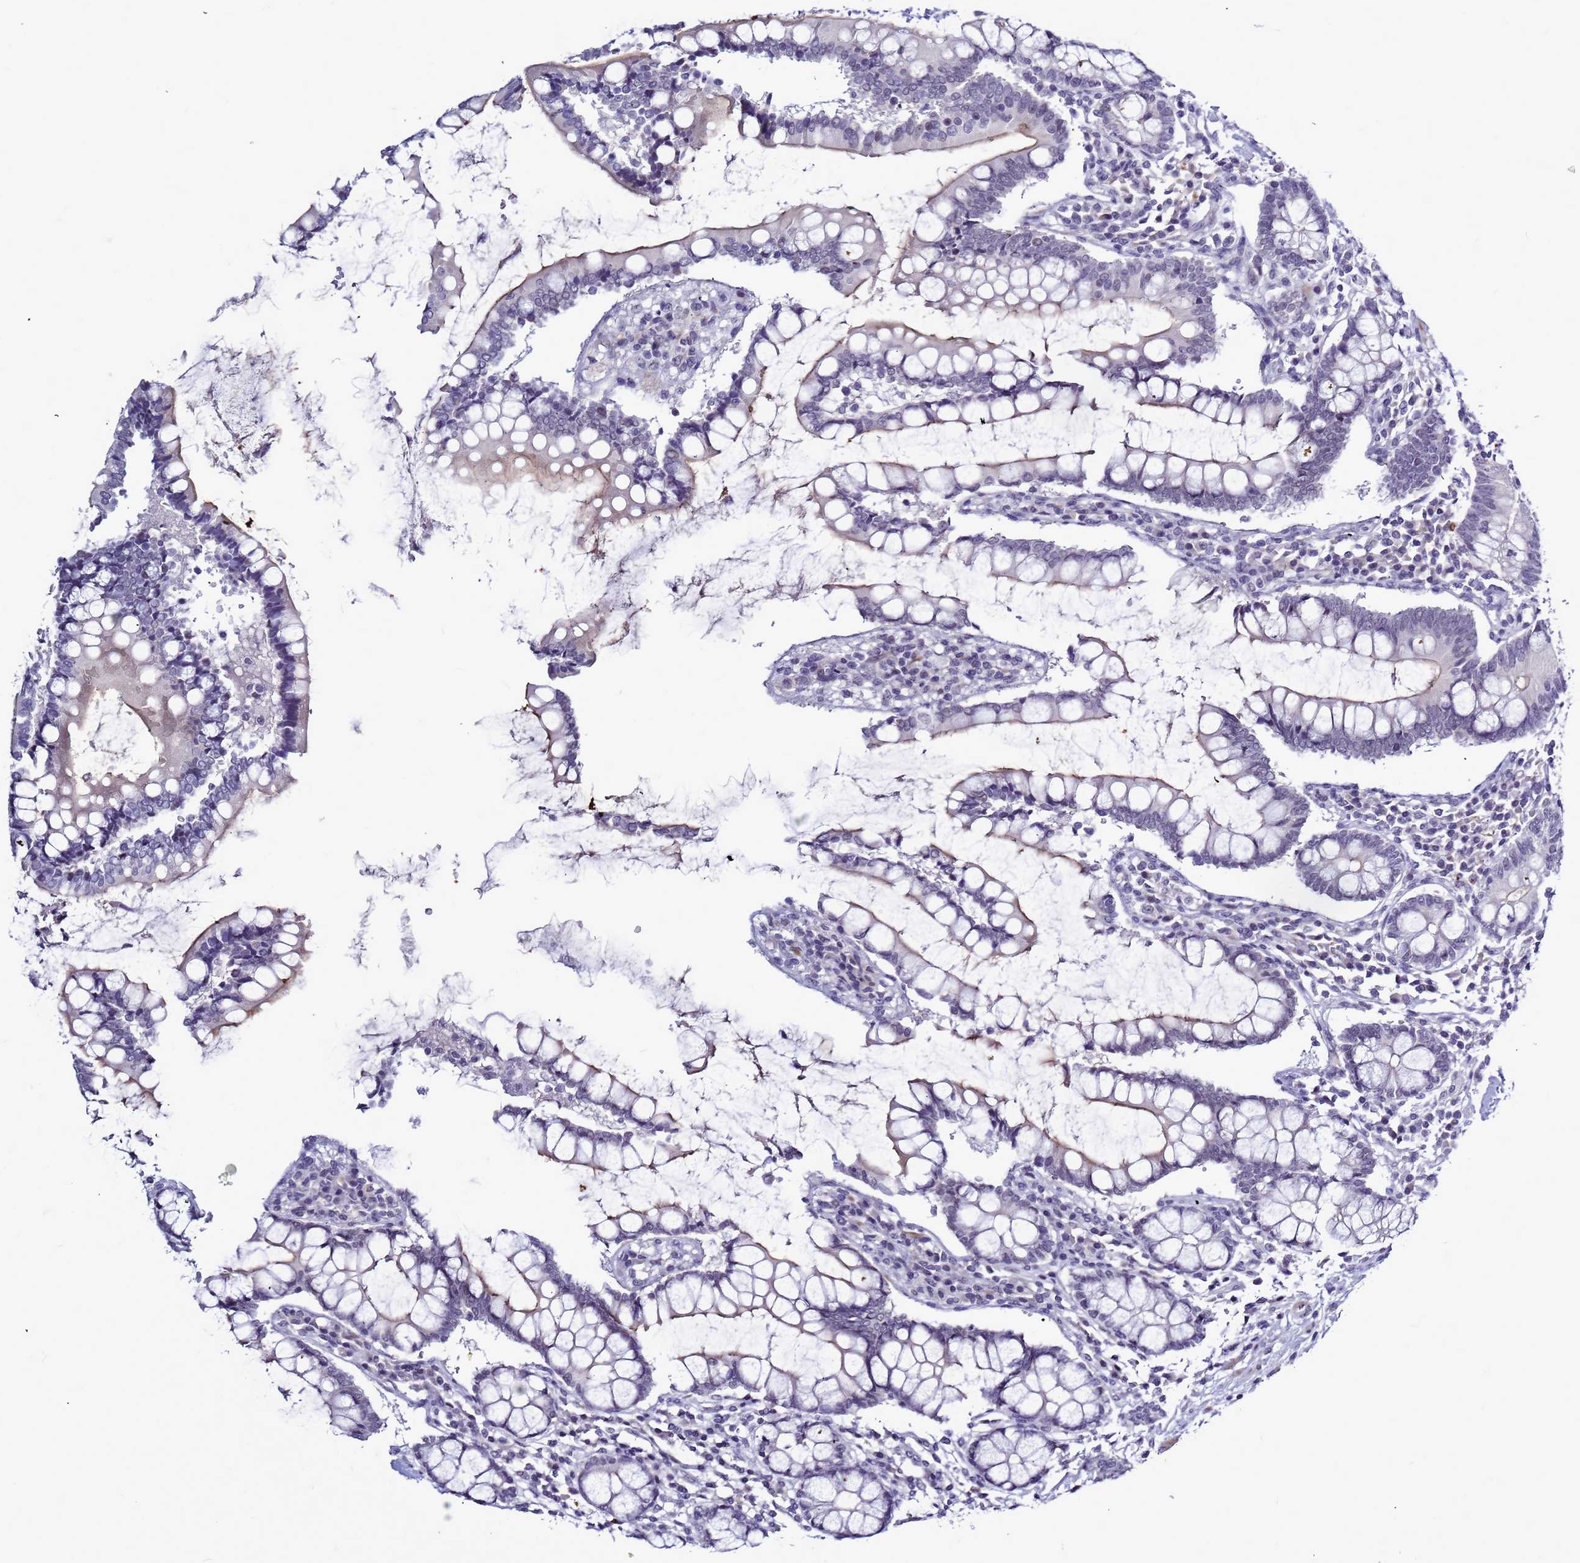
{"staining": {"intensity": "negative", "quantity": "none", "location": "none"}, "tissue": "colon", "cell_type": "Endothelial cells", "image_type": "normal", "snomed": [{"axis": "morphology", "description": "Normal tissue, NOS"}, {"axis": "topography", "description": "Colon"}], "caption": "This is a photomicrograph of immunohistochemistry (IHC) staining of benign colon, which shows no staining in endothelial cells.", "gene": "CXorf65", "patient": {"sex": "female", "age": 79}}